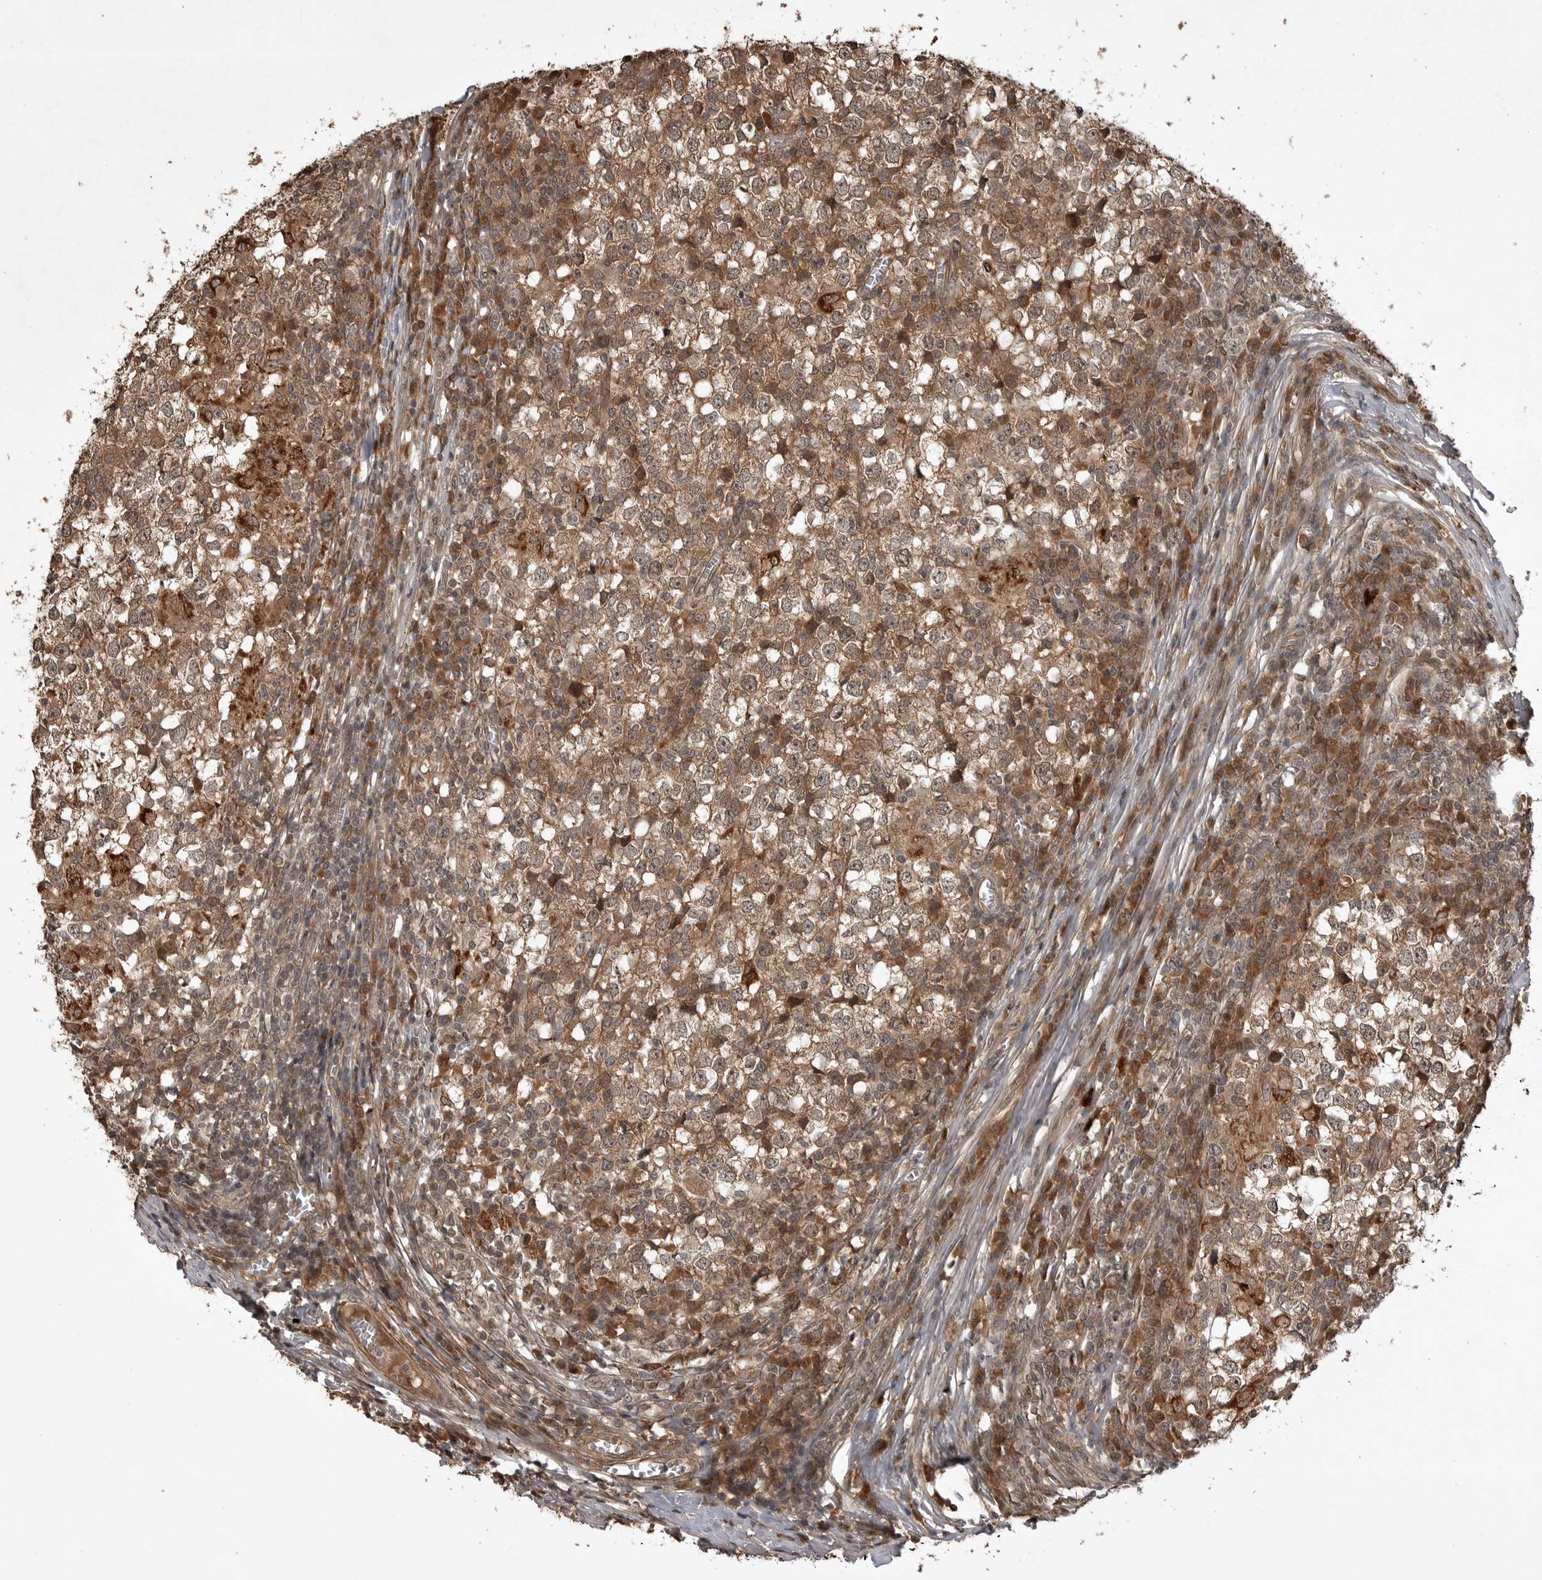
{"staining": {"intensity": "moderate", "quantity": ">75%", "location": "cytoplasmic/membranous"}, "tissue": "testis cancer", "cell_type": "Tumor cells", "image_type": "cancer", "snomed": [{"axis": "morphology", "description": "Seminoma, NOS"}, {"axis": "topography", "description": "Testis"}], "caption": "Testis cancer was stained to show a protein in brown. There is medium levels of moderate cytoplasmic/membranous staining in about >75% of tumor cells.", "gene": "AKAP7", "patient": {"sex": "male", "age": 65}}